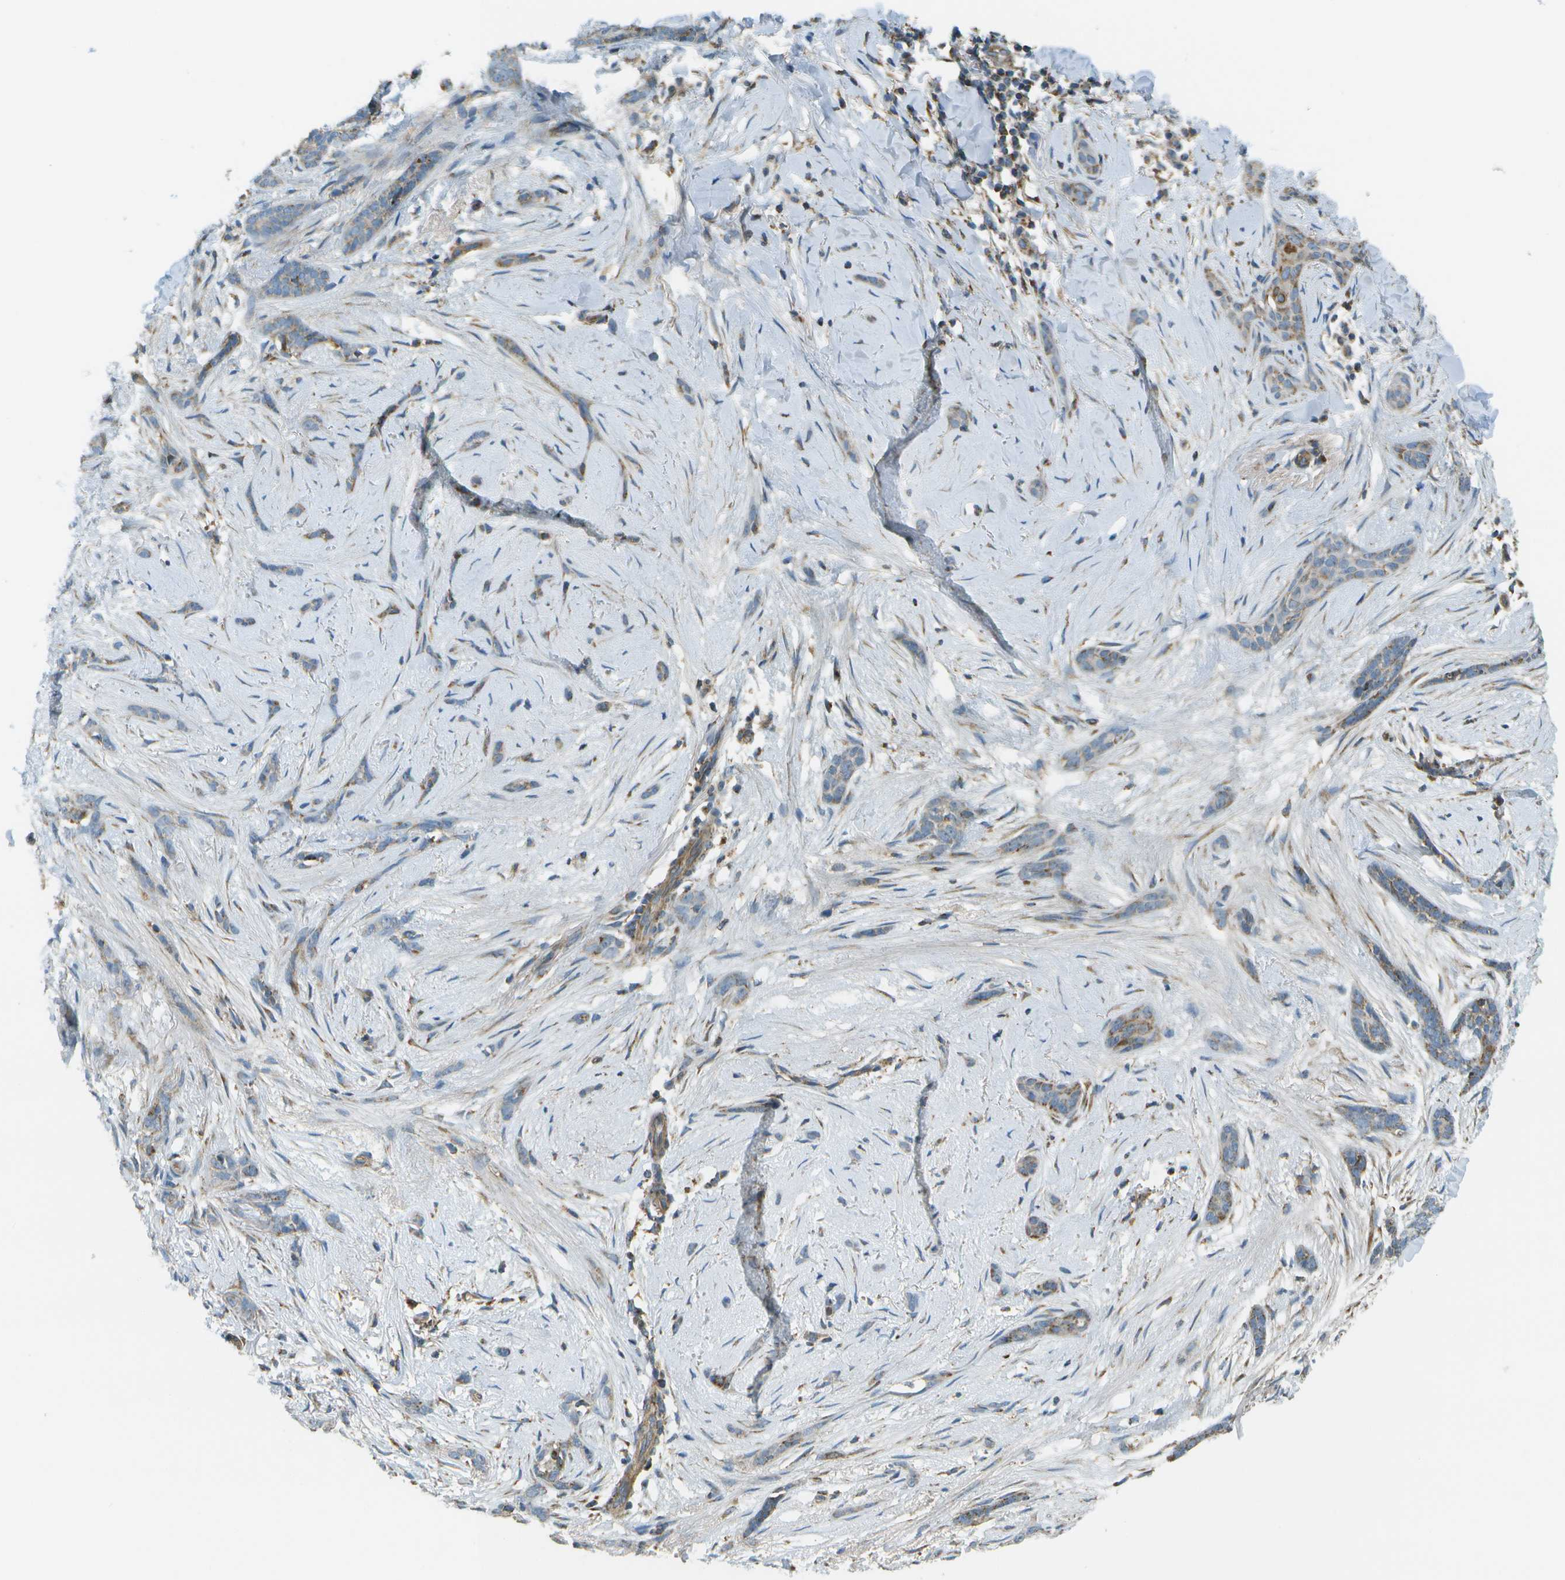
{"staining": {"intensity": "weak", "quantity": ">75%", "location": "cytoplasmic/membranous"}, "tissue": "skin cancer", "cell_type": "Tumor cells", "image_type": "cancer", "snomed": [{"axis": "morphology", "description": "Basal cell carcinoma"}, {"axis": "morphology", "description": "Adnexal tumor, benign"}, {"axis": "topography", "description": "Skin"}], "caption": "Immunohistochemical staining of skin benign adnexal tumor displays low levels of weak cytoplasmic/membranous protein staining in about >75% of tumor cells. Using DAB (3,3'-diaminobenzidine) (brown) and hematoxylin (blue) stains, captured at high magnification using brightfield microscopy.", "gene": "NRK", "patient": {"sex": "female", "age": 42}}